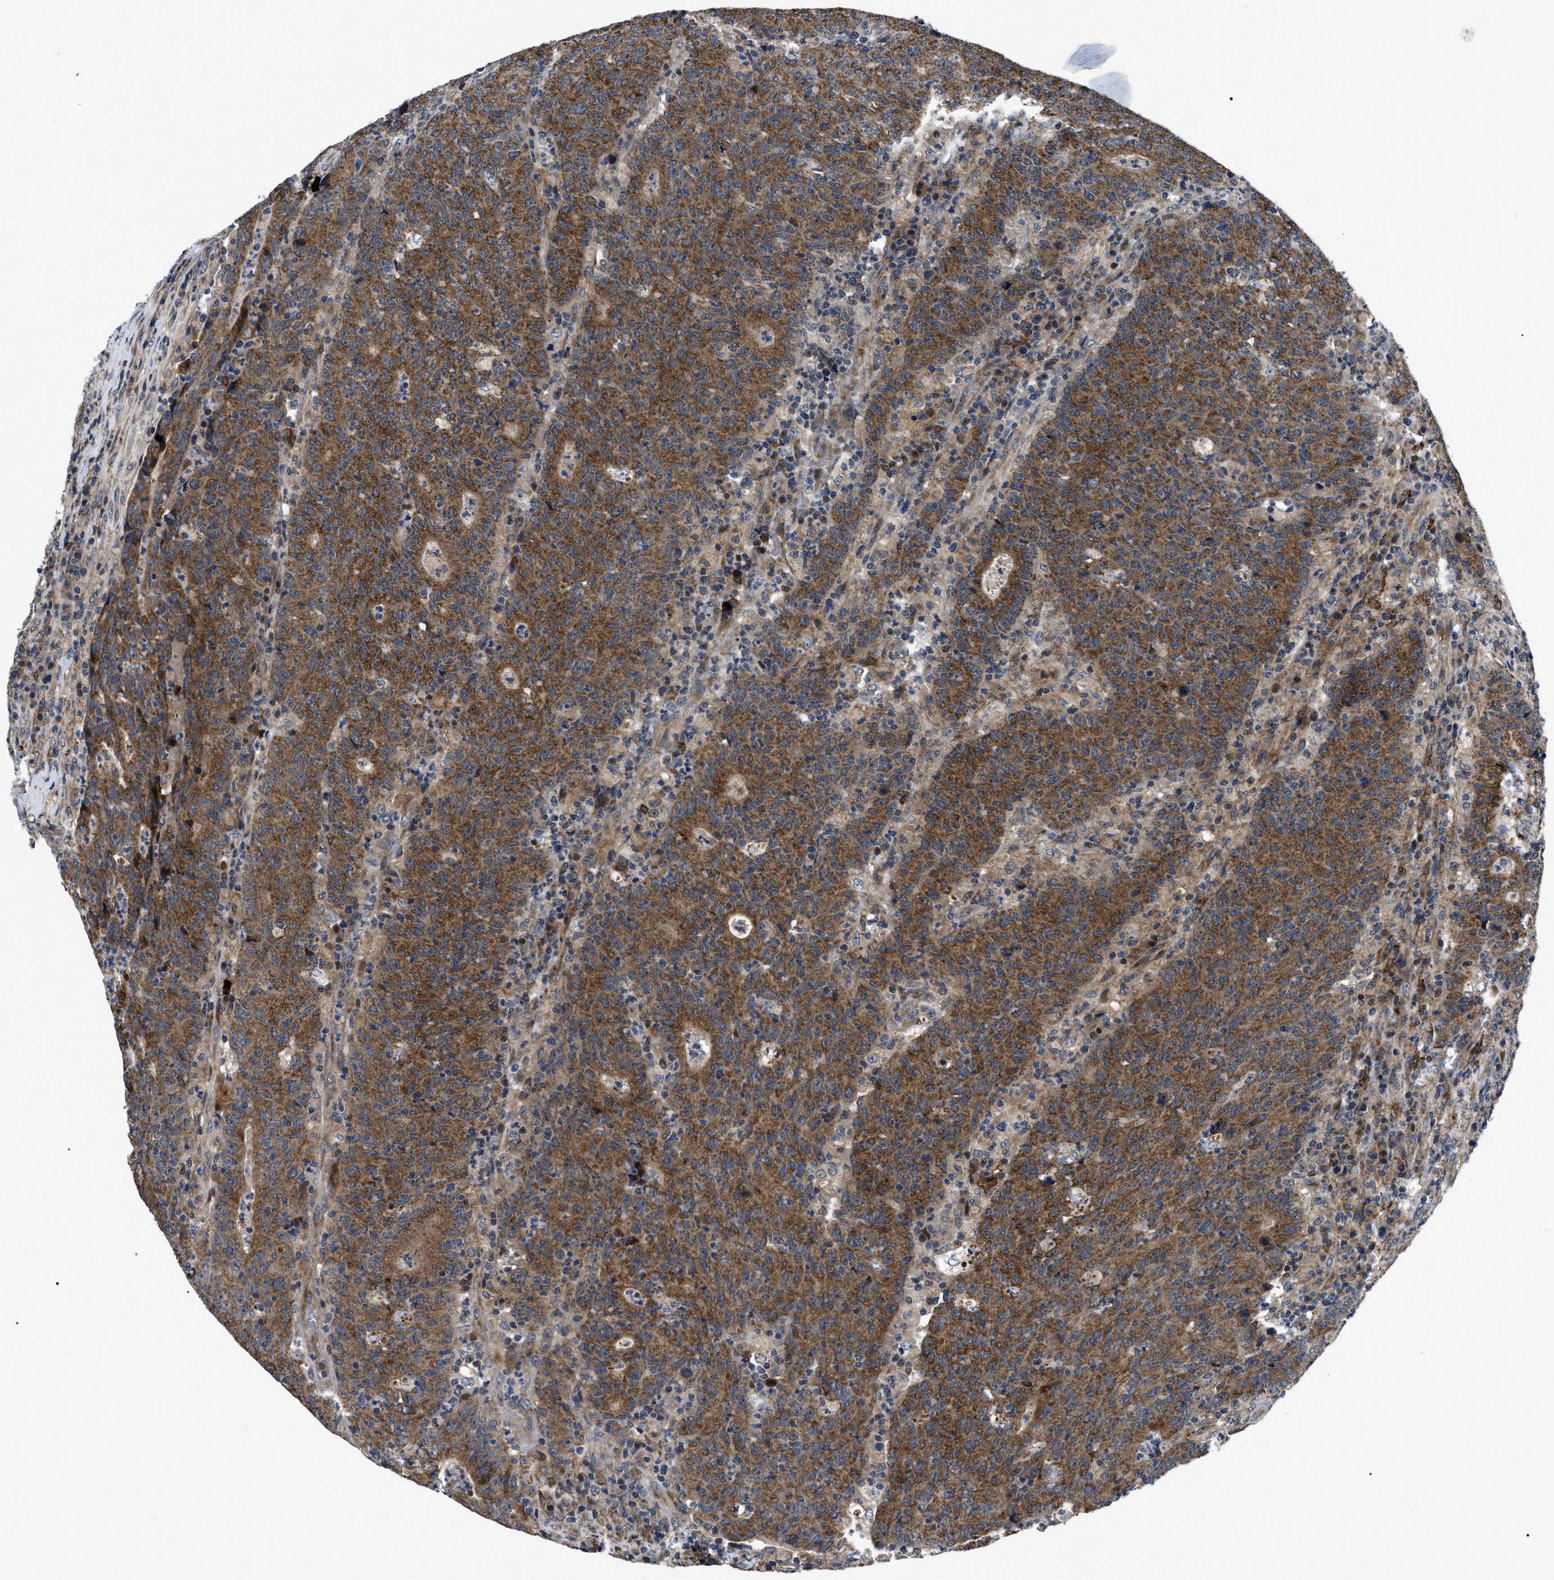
{"staining": {"intensity": "strong", "quantity": ">75%", "location": "cytoplasmic/membranous"}, "tissue": "colorectal cancer", "cell_type": "Tumor cells", "image_type": "cancer", "snomed": [{"axis": "morphology", "description": "Adenocarcinoma, NOS"}, {"axis": "topography", "description": "Colon"}], "caption": "A high amount of strong cytoplasmic/membranous positivity is present in about >75% of tumor cells in colorectal cancer tissue.", "gene": "PPWD1", "patient": {"sex": "female", "age": 75}}